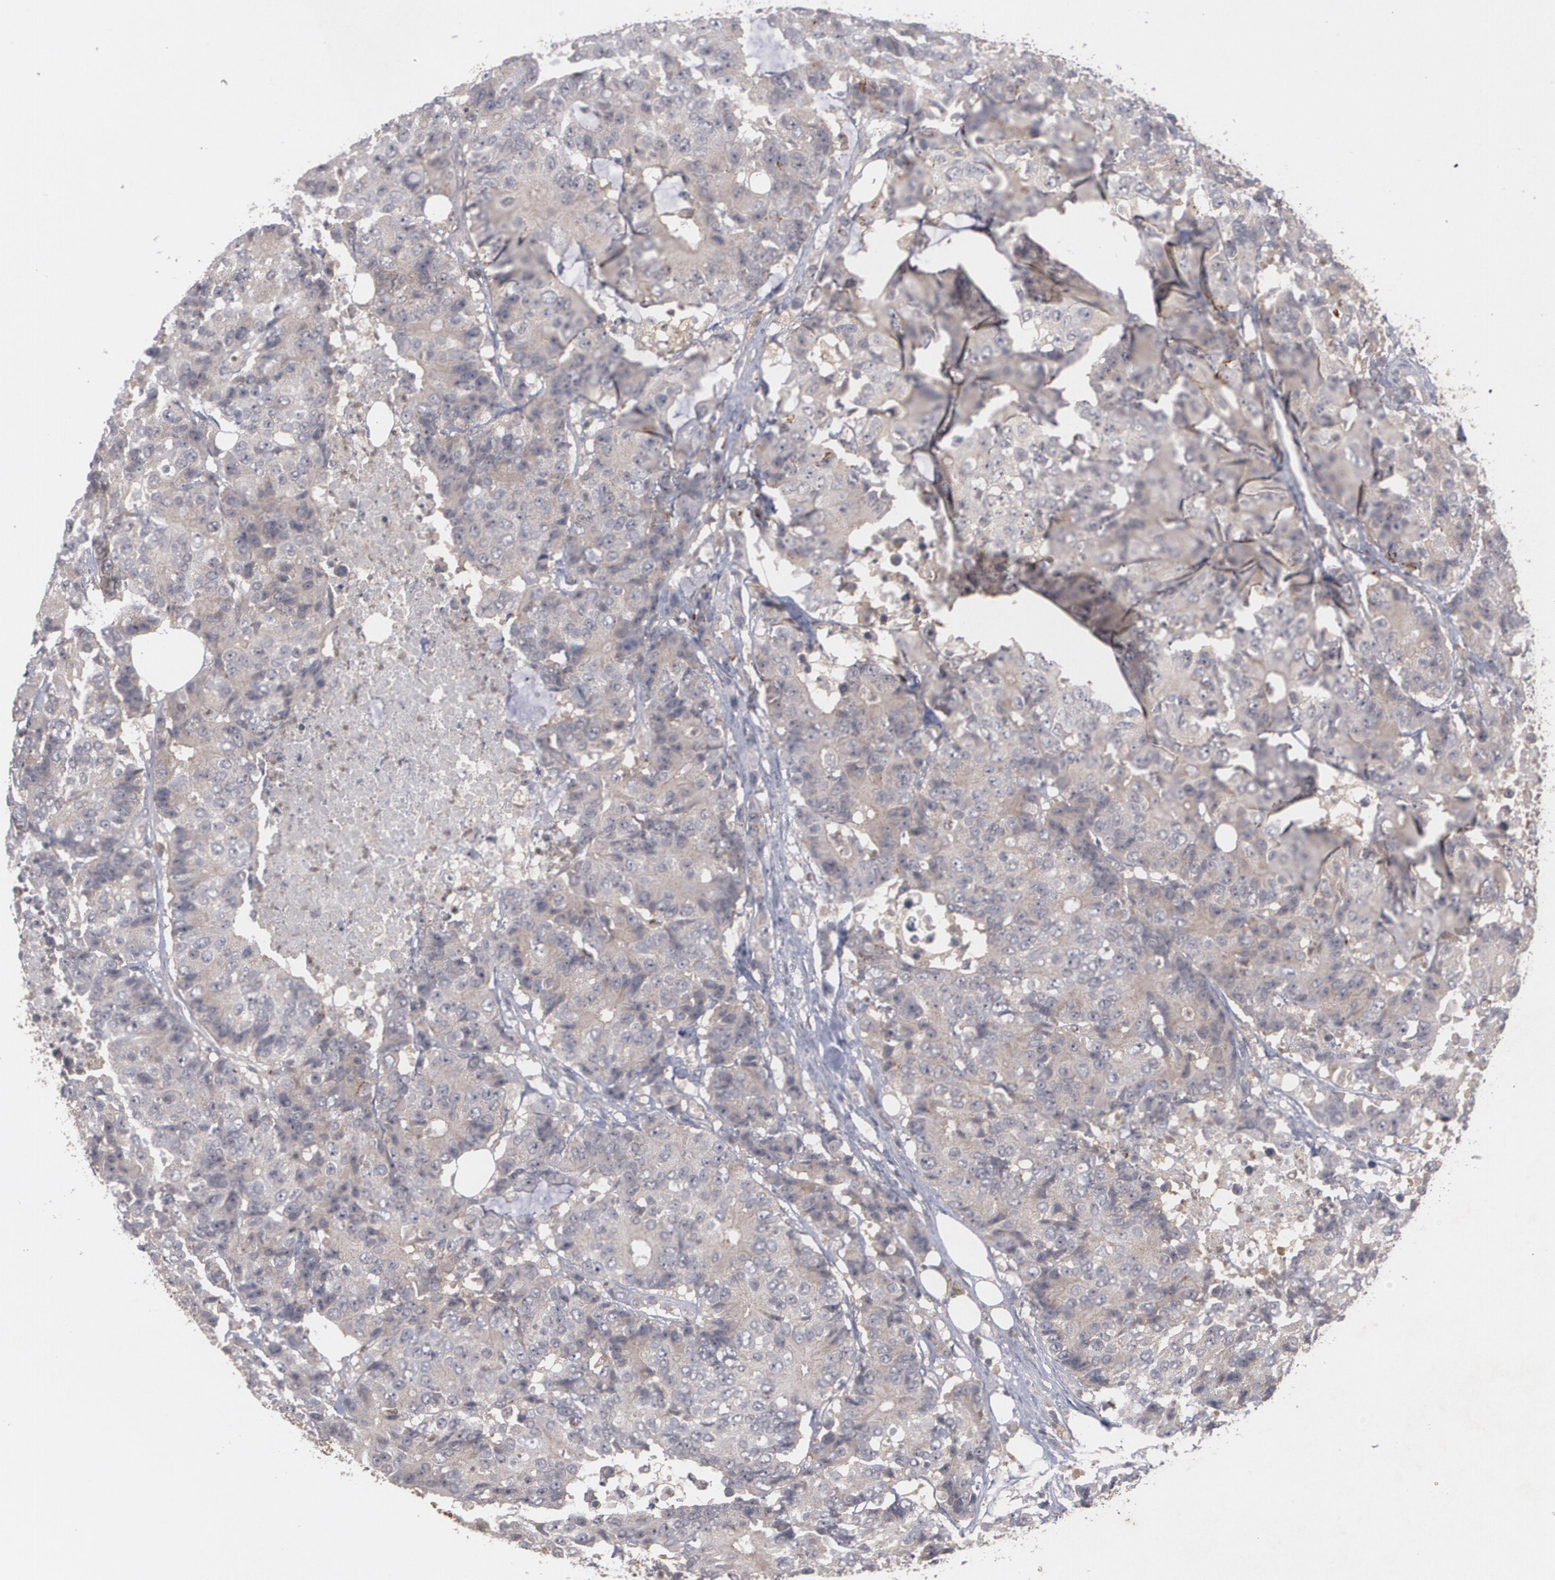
{"staining": {"intensity": "negative", "quantity": "none", "location": "none"}, "tissue": "colorectal cancer", "cell_type": "Tumor cells", "image_type": "cancer", "snomed": [{"axis": "morphology", "description": "Adenocarcinoma, NOS"}, {"axis": "topography", "description": "Colon"}], "caption": "Tumor cells are negative for protein expression in human colorectal cancer (adenocarcinoma).", "gene": "HTT", "patient": {"sex": "female", "age": 86}}